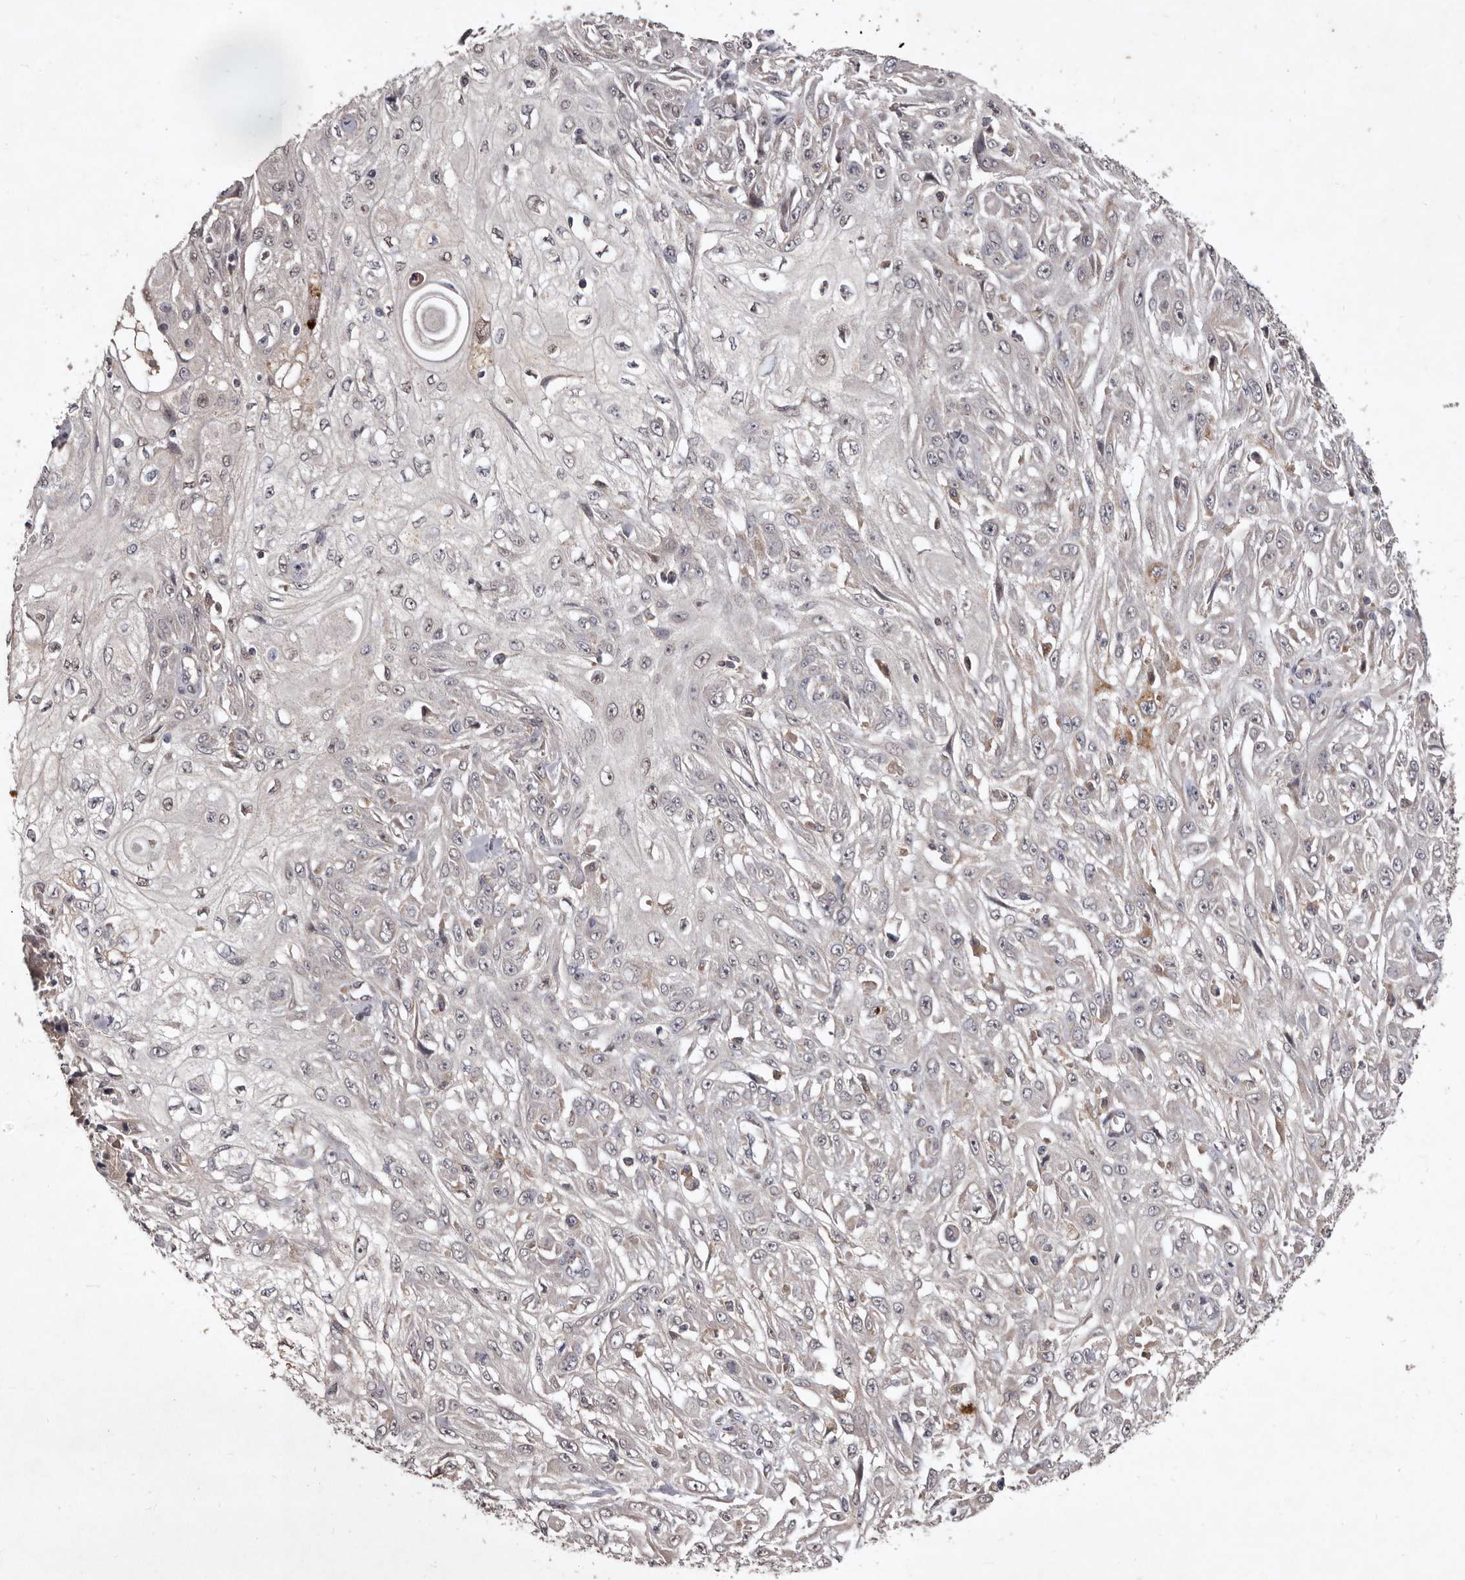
{"staining": {"intensity": "weak", "quantity": "<25%", "location": "cytoplasmic/membranous"}, "tissue": "skin cancer", "cell_type": "Tumor cells", "image_type": "cancer", "snomed": [{"axis": "morphology", "description": "Squamous cell carcinoma, NOS"}, {"axis": "morphology", "description": "Squamous cell carcinoma, metastatic, NOS"}, {"axis": "topography", "description": "Skin"}, {"axis": "topography", "description": "Lymph node"}], "caption": "The immunohistochemistry photomicrograph has no significant staining in tumor cells of skin cancer tissue.", "gene": "FLAD1", "patient": {"sex": "male", "age": 75}}